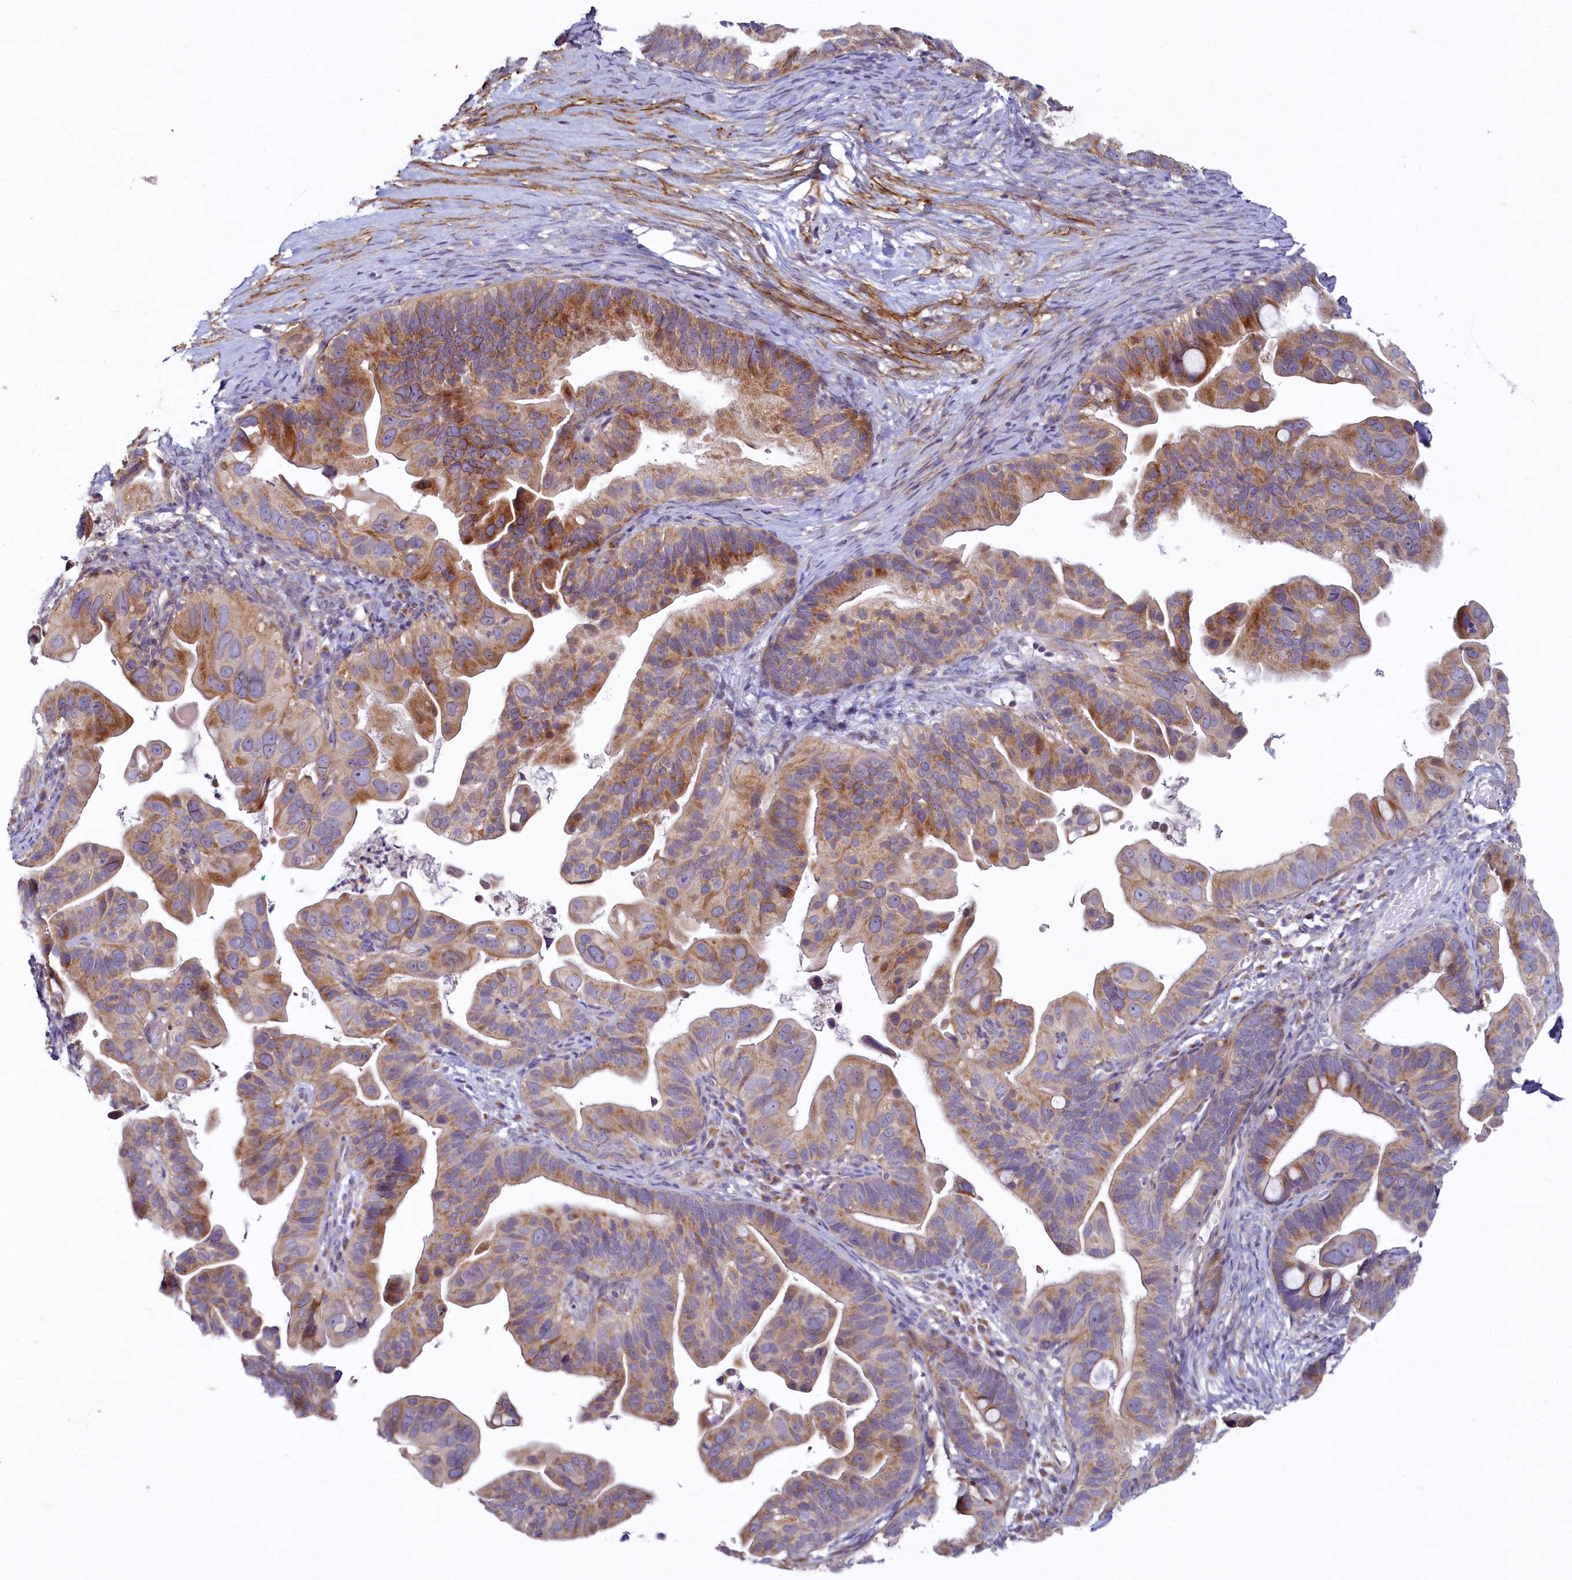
{"staining": {"intensity": "moderate", "quantity": ">75%", "location": "cytoplasmic/membranous"}, "tissue": "ovarian cancer", "cell_type": "Tumor cells", "image_type": "cancer", "snomed": [{"axis": "morphology", "description": "Cystadenocarcinoma, serous, NOS"}, {"axis": "topography", "description": "Ovary"}], "caption": "A photomicrograph of human ovarian cancer stained for a protein reveals moderate cytoplasmic/membranous brown staining in tumor cells. Nuclei are stained in blue.", "gene": "ADCY2", "patient": {"sex": "female", "age": 56}}